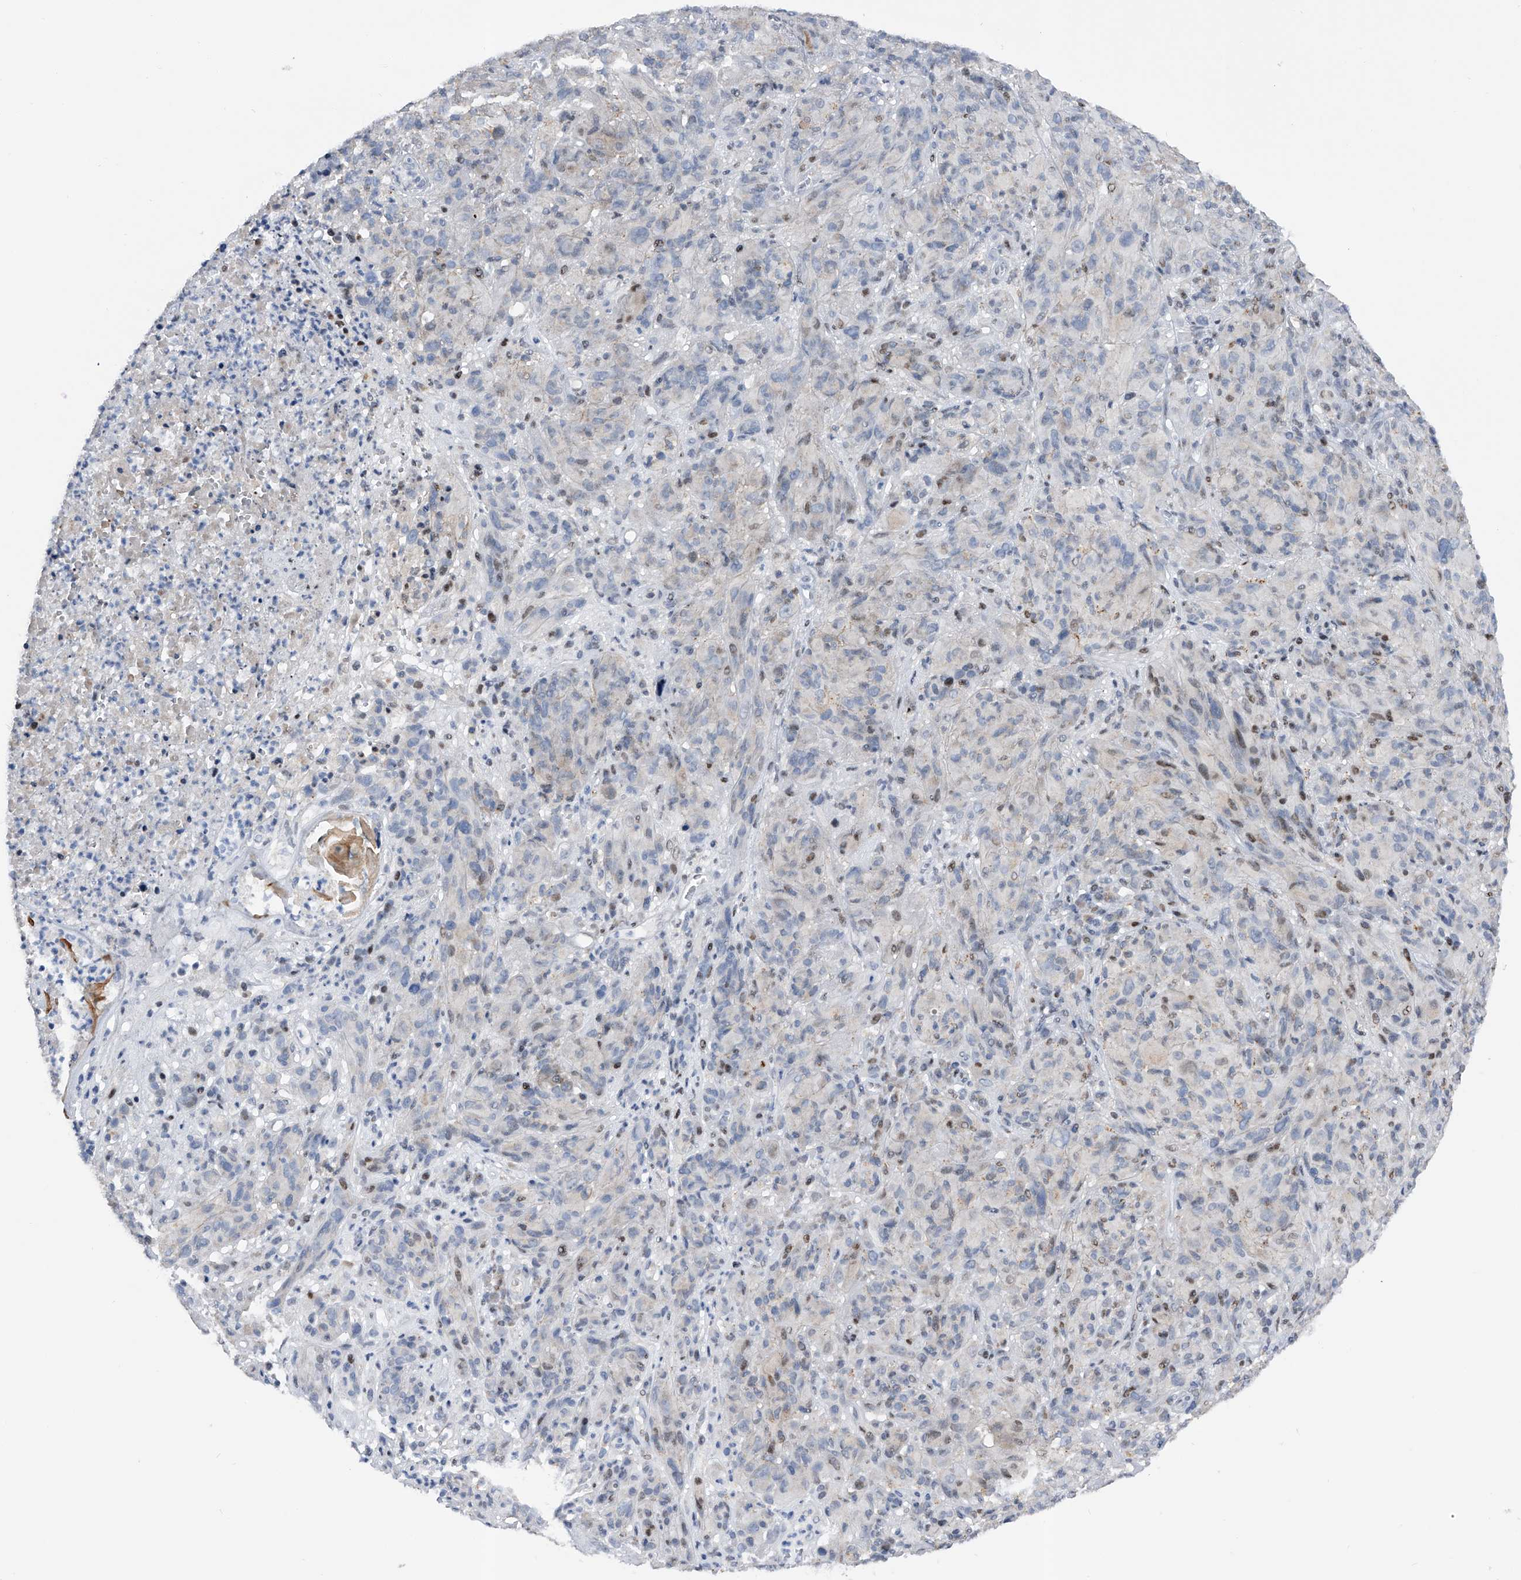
{"staining": {"intensity": "negative", "quantity": "none", "location": "none"}, "tissue": "melanoma", "cell_type": "Tumor cells", "image_type": "cancer", "snomed": [{"axis": "morphology", "description": "Malignant melanoma, NOS"}, {"axis": "topography", "description": "Skin of head"}], "caption": "This is an immunohistochemistry (IHC) photomicrograph of human malignant melanoma. There is no staining in tumor cells.", "gene": "RWDD2A", "patient": {"sex": "male", "age": 96}}